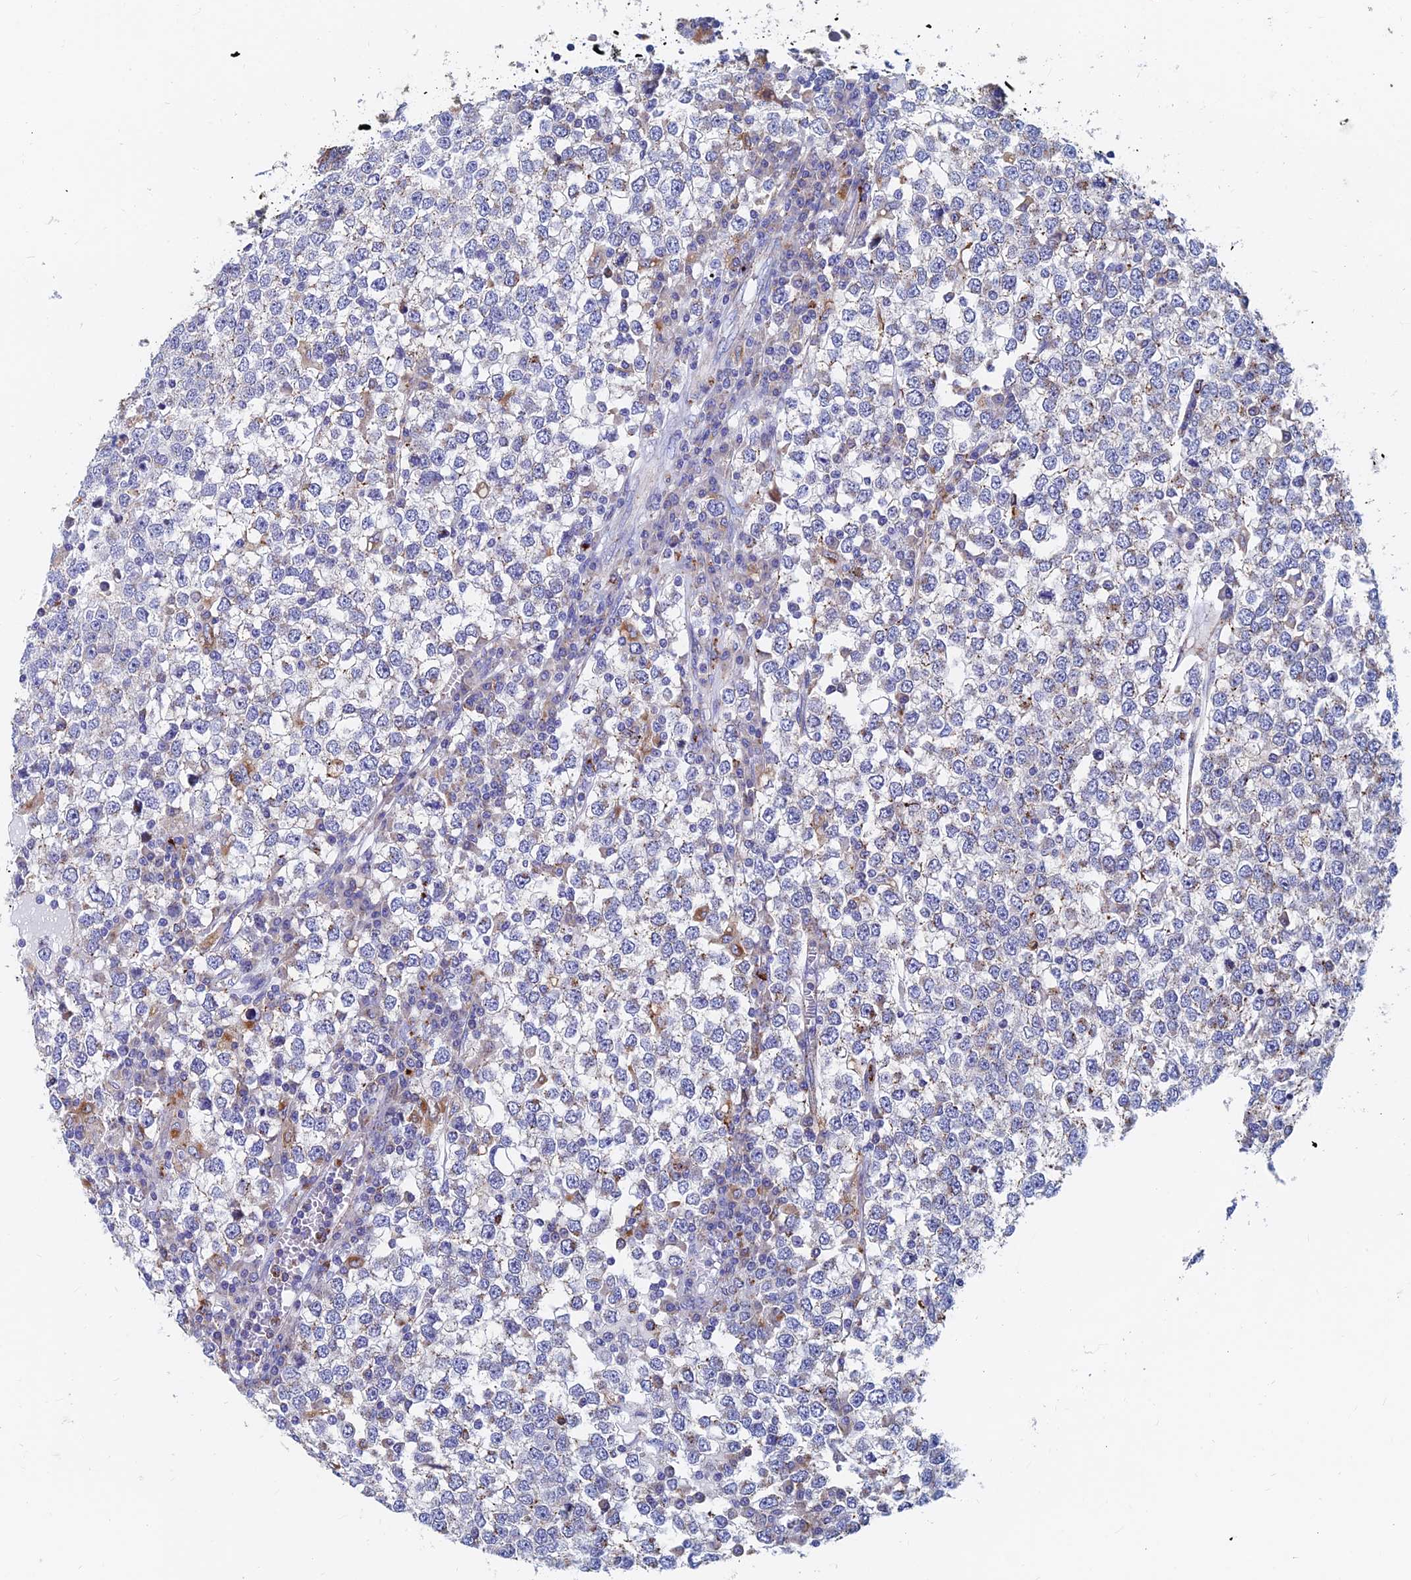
{"staining": {"intensity": "weak", "quantity": "<25%", "location": "cytoplasmic/membranous"}, "tissue": "testis cancer", "cell_type": "Tumor cells", "image_type": "cancer", "snomed": [{"axis": "morphology", "description": "Seminoma, NOS"}, {"axis": "topography", "description": "Testis"}], "caption": "This is an immunohistochemistry (IHC) image of human testis cancer. There is no positivity in tumor cells.", "gene": "SPNS1", "patient": {"sex": "male", "age": 65}}